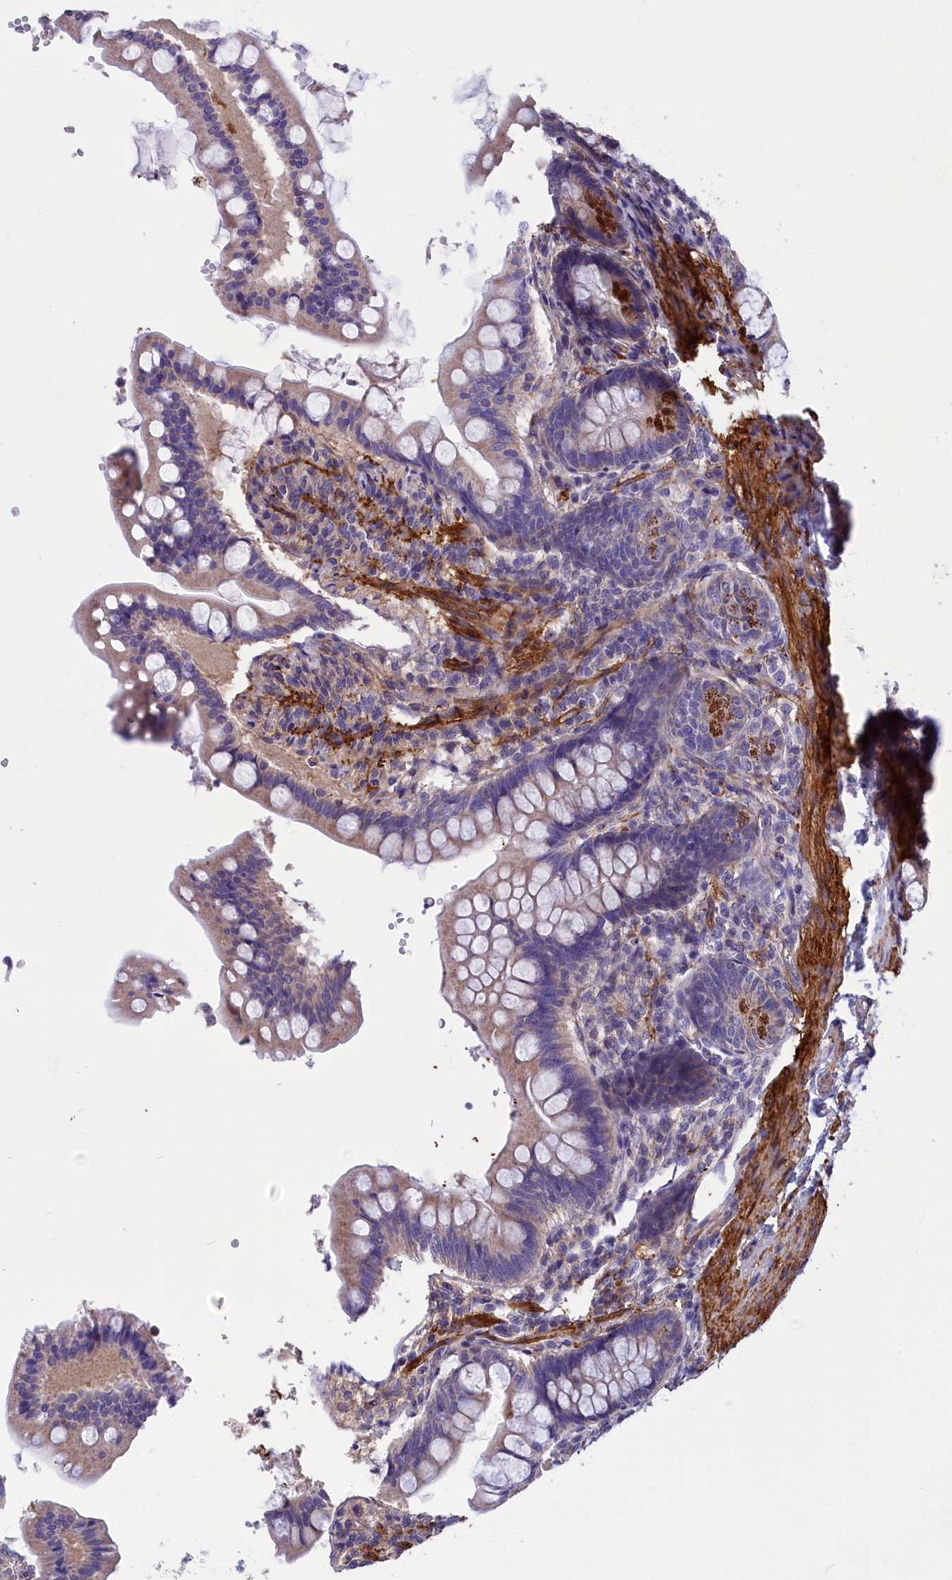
{"staining": {"intensity": "moderate", "quantity": "<25%", "location": "cytoplasmic/membranous"}, "tissue": "small intestine", "cell_type": "Glandular cells", "image_type": "normal", "snomed": [{"axis": "morphology", "description": "Normal tissue, NOS"}, {"axis": "topography", "description": "Small intestine"}], "caption": "Unremarkable small intestine shows moderate cytoplasmic/membranous positivity in approximately <25% of glandular cells Ihc stains the protein in brown and the nuclei are stained blue..", "gene": "AMDHD2", "patient": {"sex": "male", "age": 7}}